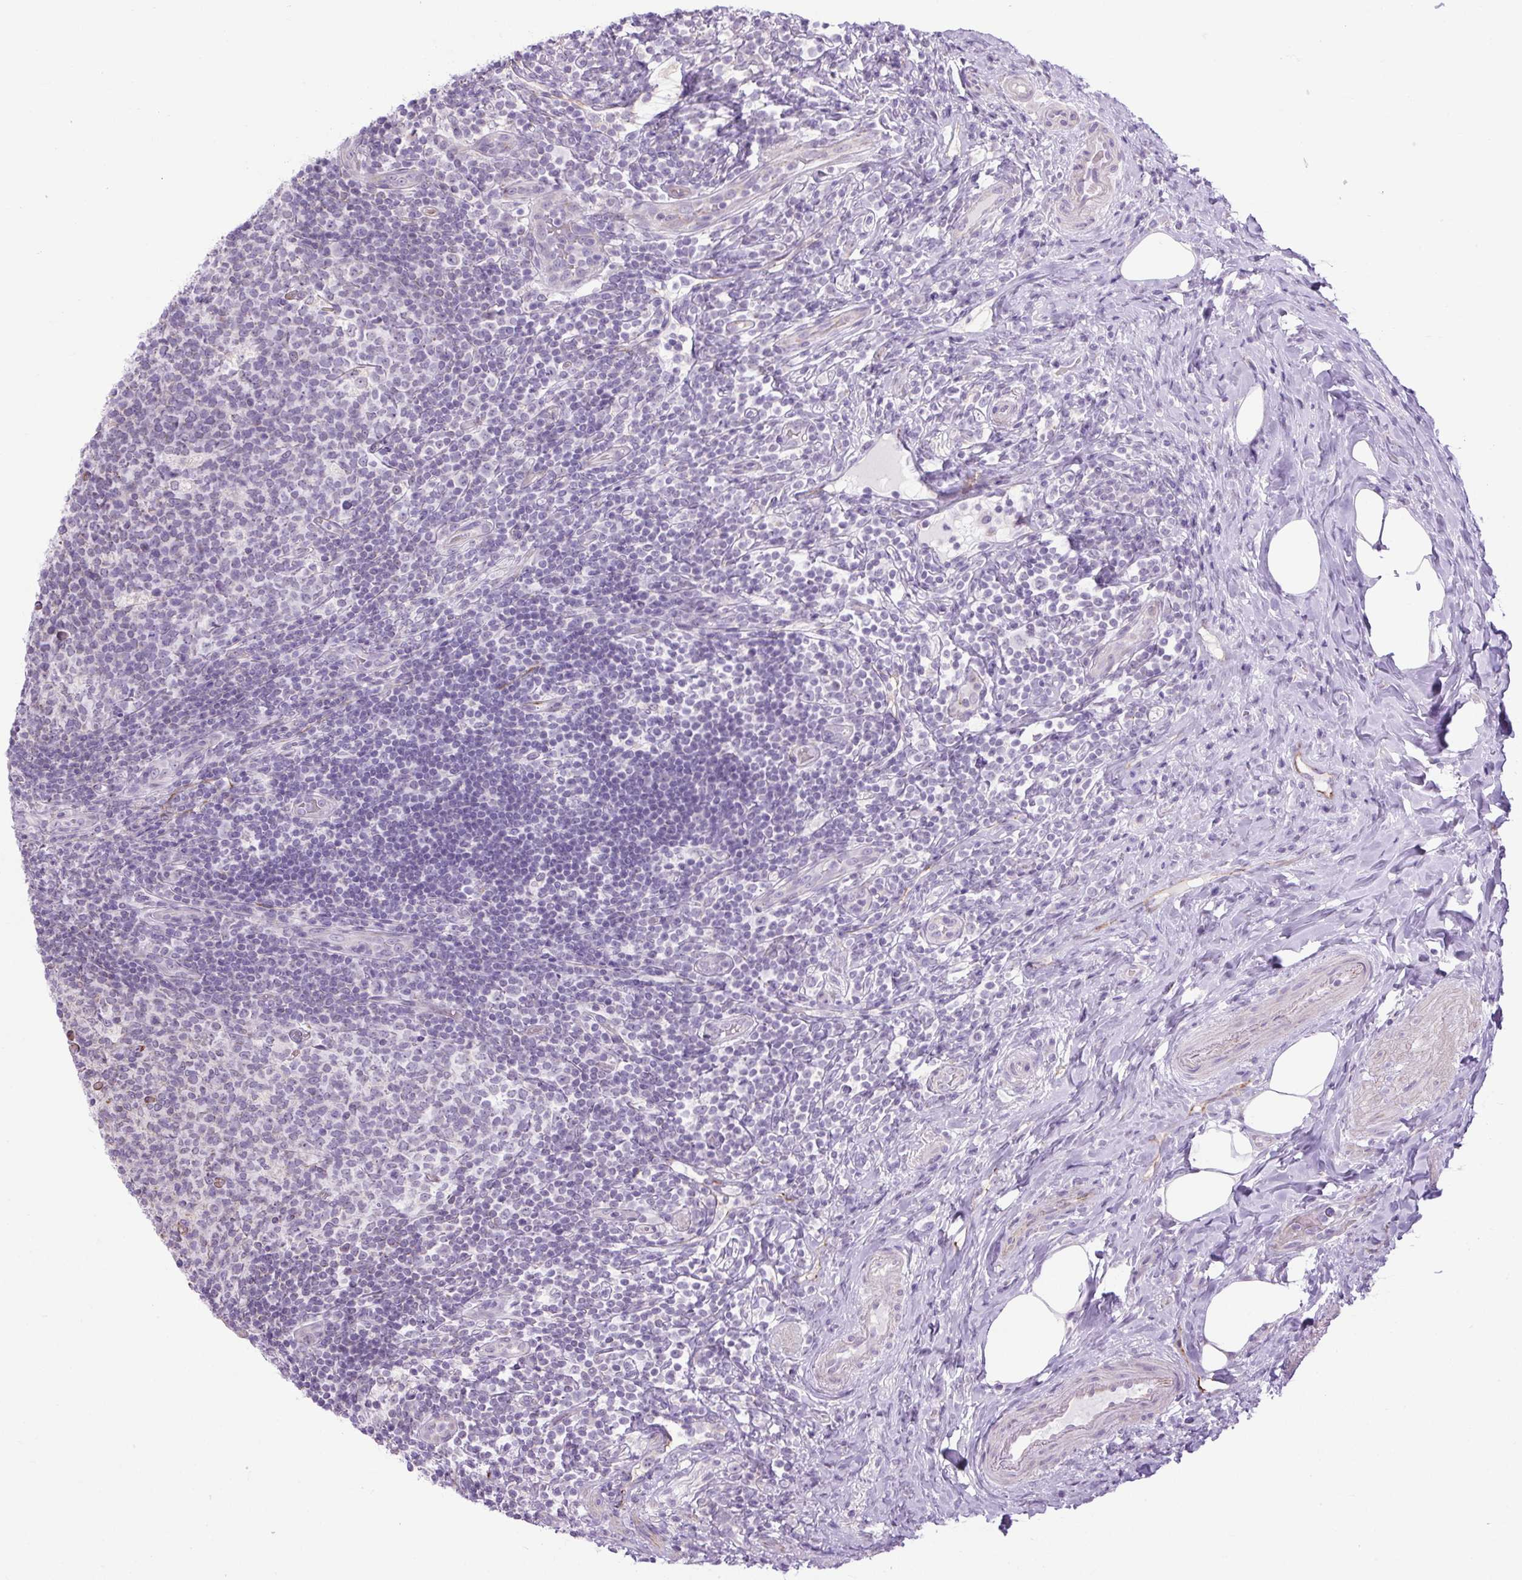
{"staining": {"intensity": "weak", "quantity": "<25%", "location": "cytoplasmic/membranous"}, "tissue": "appendix", "cell_type": "Glandular cells", "image_type": "normal", "snomed": [{"axis": "morphology", "description": "Normal tissue, NOS"}, {"axis": "topography", "description": "Appendix"}], "caption": "IHC histopathology image of unremarkable appendix stained for a protein (brown), which demonstrates no staining in glandular cells. (Stains: DAB IHC with hematoxylin counter stain, Microscopy: brightfield microscopy at high magnification).", "gene": "RNASE10", "patient": {"sex": "female", "age": 43}}